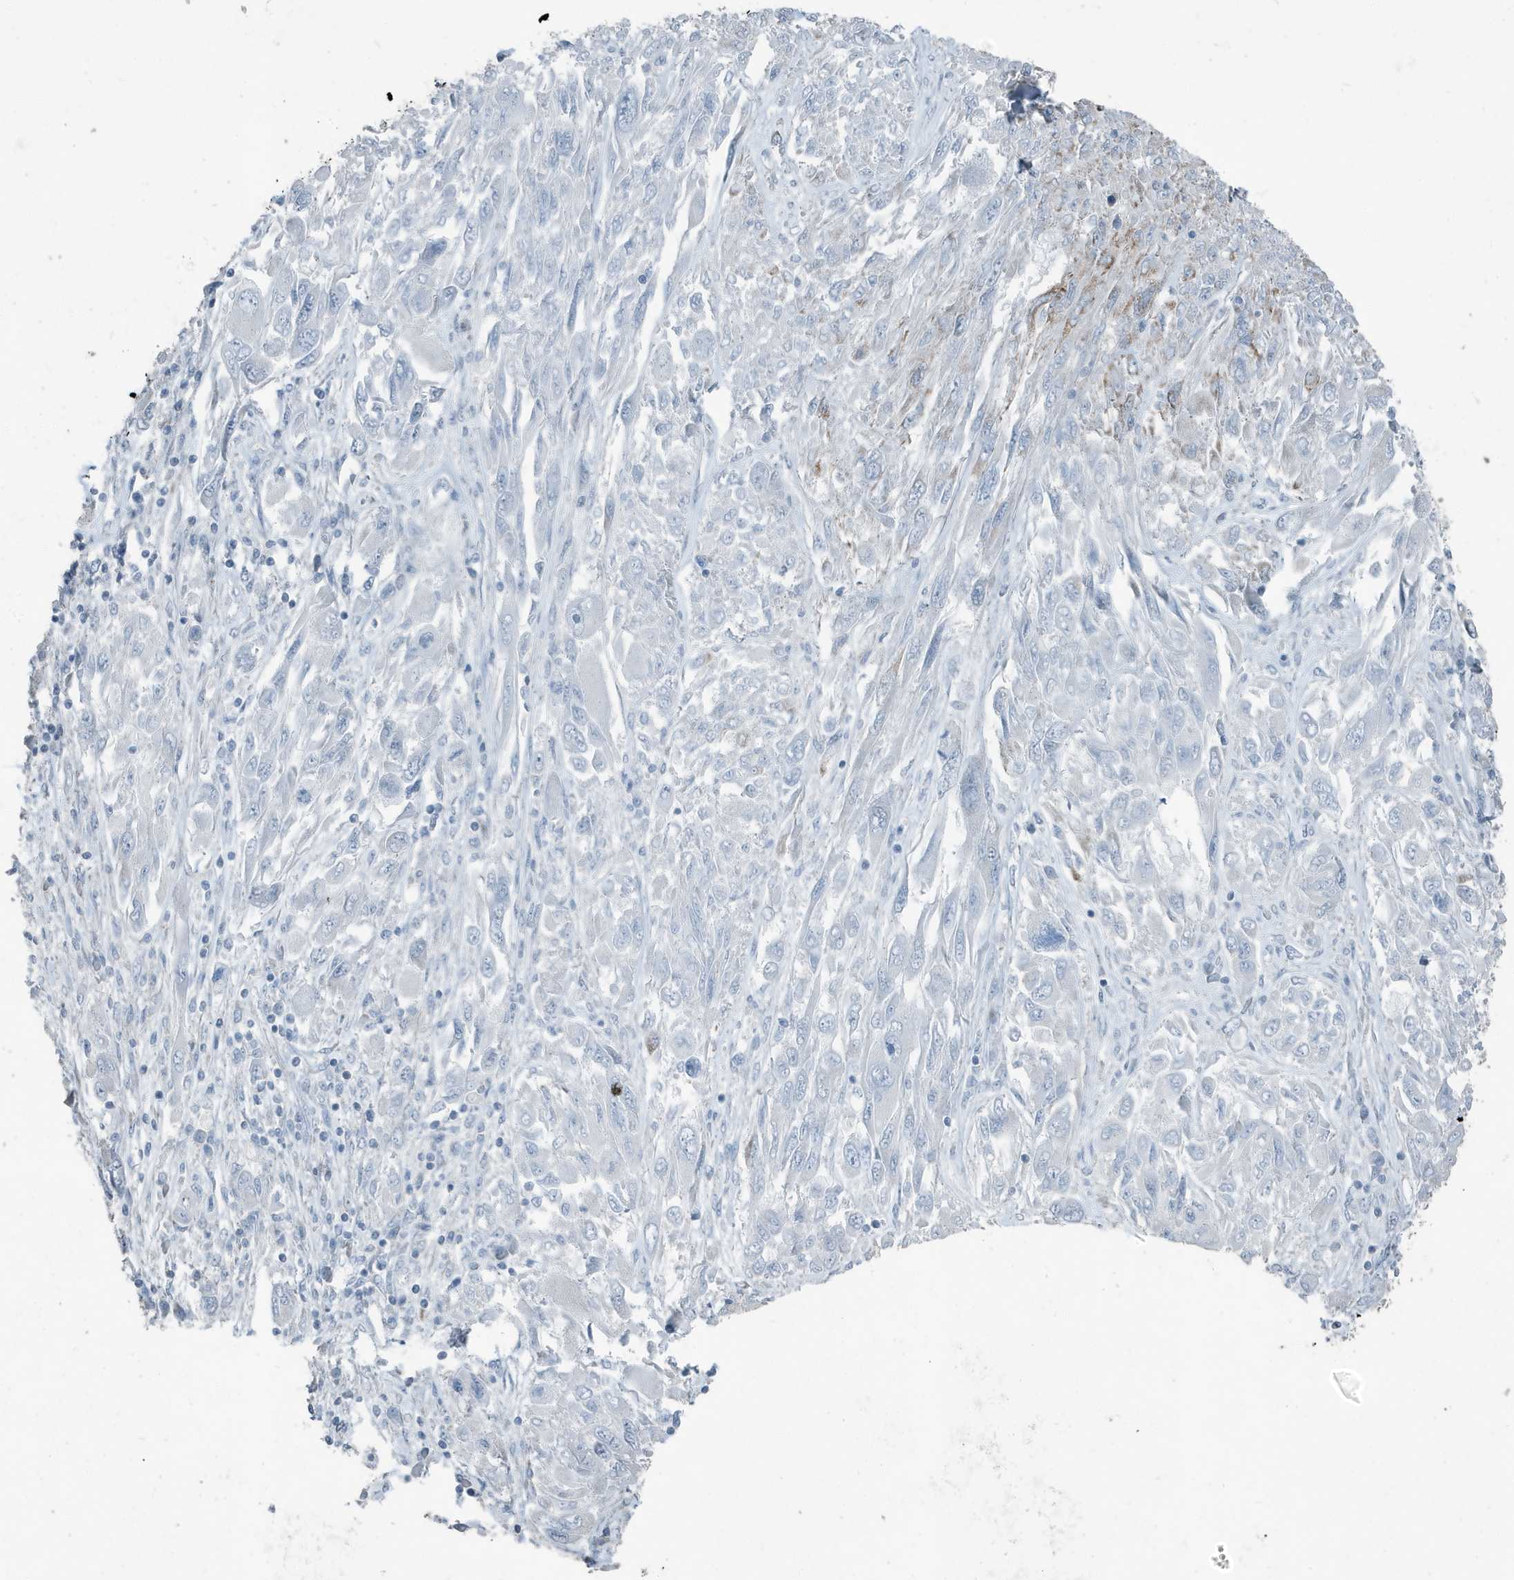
{"staining": {"intensity": "moderate", "quantity": "<25%", "location": "cytoplasmic/membranous"}, "tissue": "melanoma", "cell_type": "Tumor cells", "image_type": "cancer", "snomed": [{"axis": "morphology", "description": "Malignant melanoma, NOS"}, {"axis": "topography", "description": "Skin"}], "caption": "Moderate cytoplasmic/membranous positivity is present in approximately <25% of tumor cells in melanoma. Ihc stains the protein in brown and the nuclei are stained blue.", "gene": "FAM162A", "patient": {"sex": "female", "age": 91}}